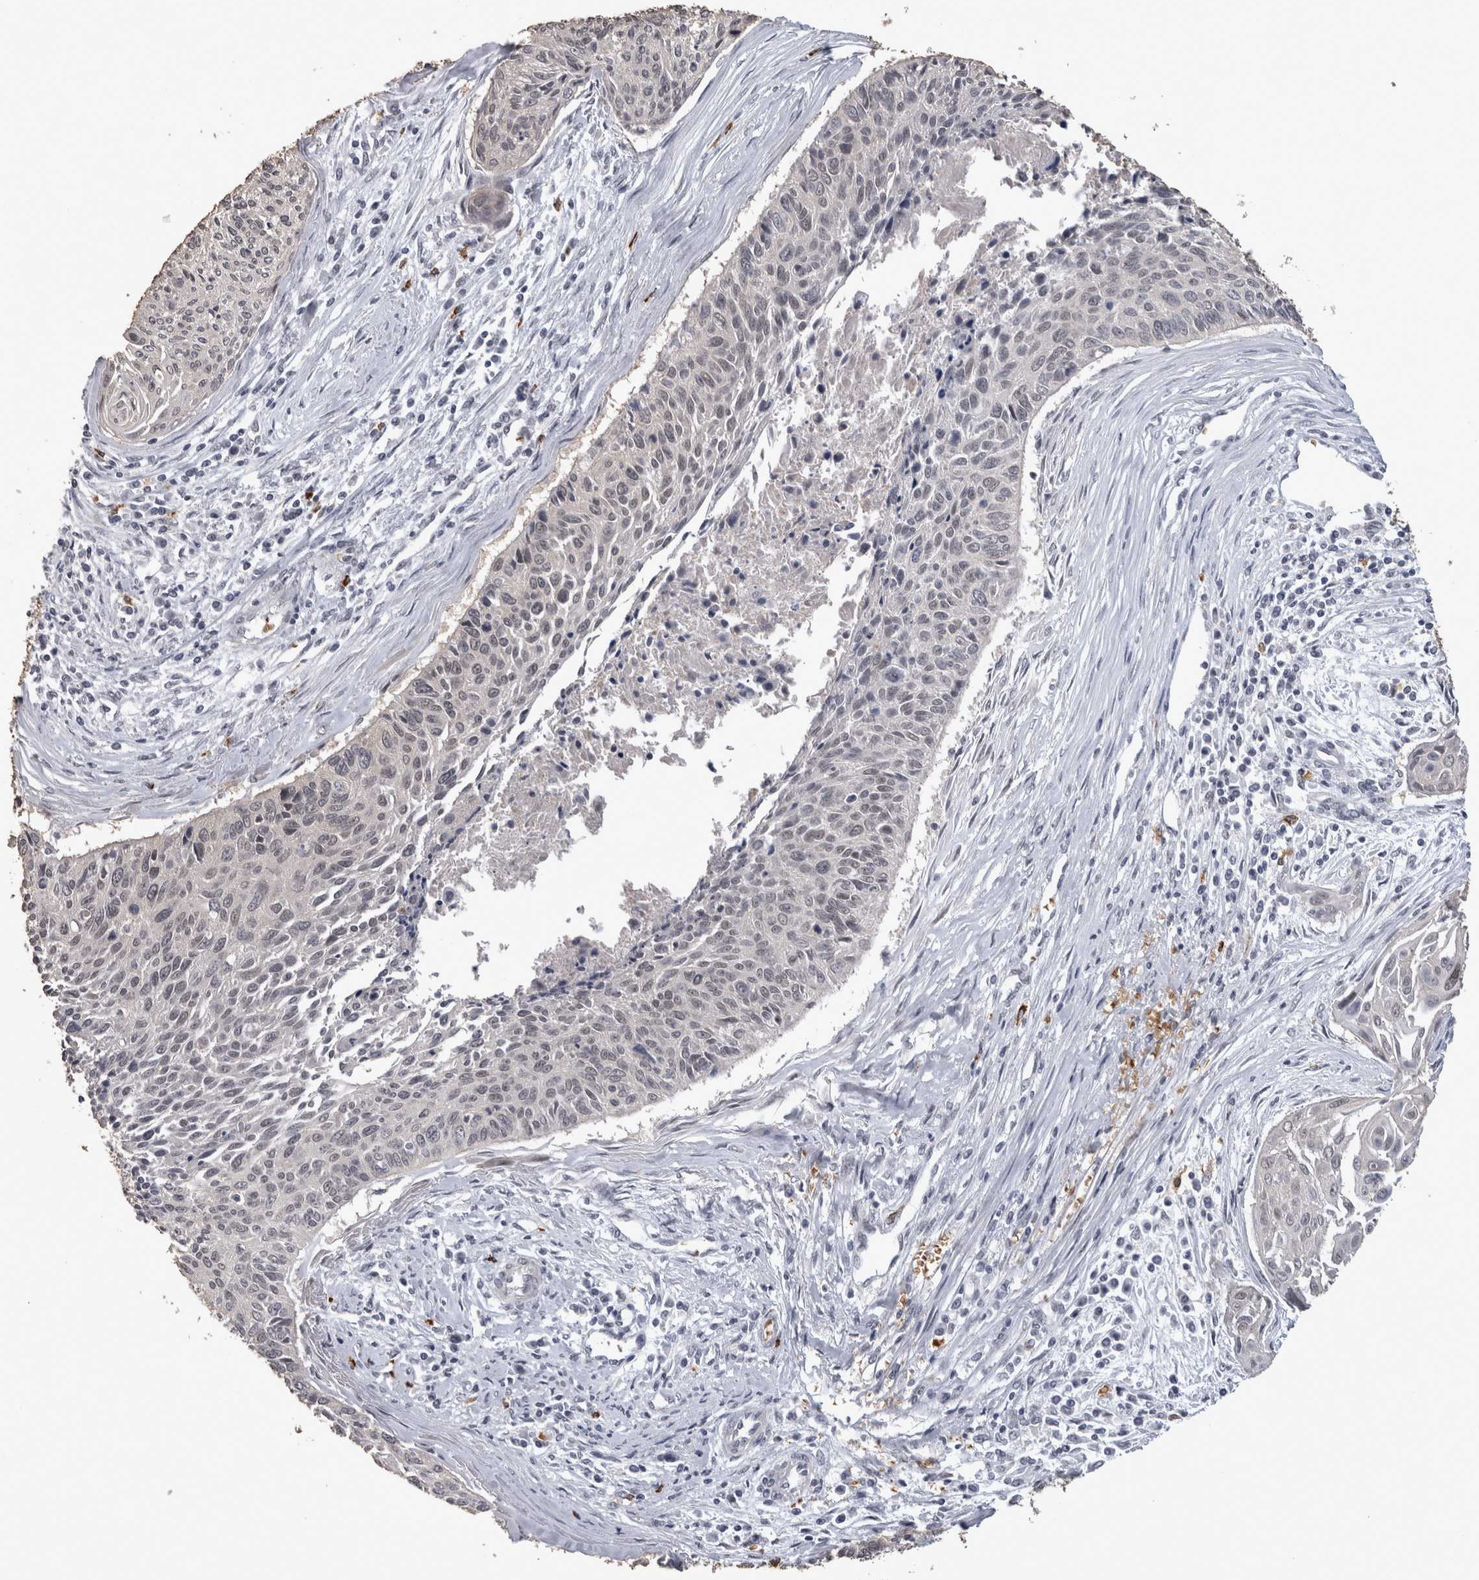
{"staining": {"intensity": "weak", "quantity": ">75%", "location": "nuclear"}, "tissue": "cervical cancer", "cell_type": "Tumor cells", "image_type": "cancer", "snomed": [{"axis": "morphology", "description": "Squamous cell carcinoma, NOS"}, {"axis": "topography", "description": "Cervix"}], "caption": "Cervical cancer (squamous cell carcinoma) stained with a brown dye shows weak nuclear positive staining in about >75% of tumor cells.", "gene": "PEBP4", "patient": {"sex": "female", "age": 55}}